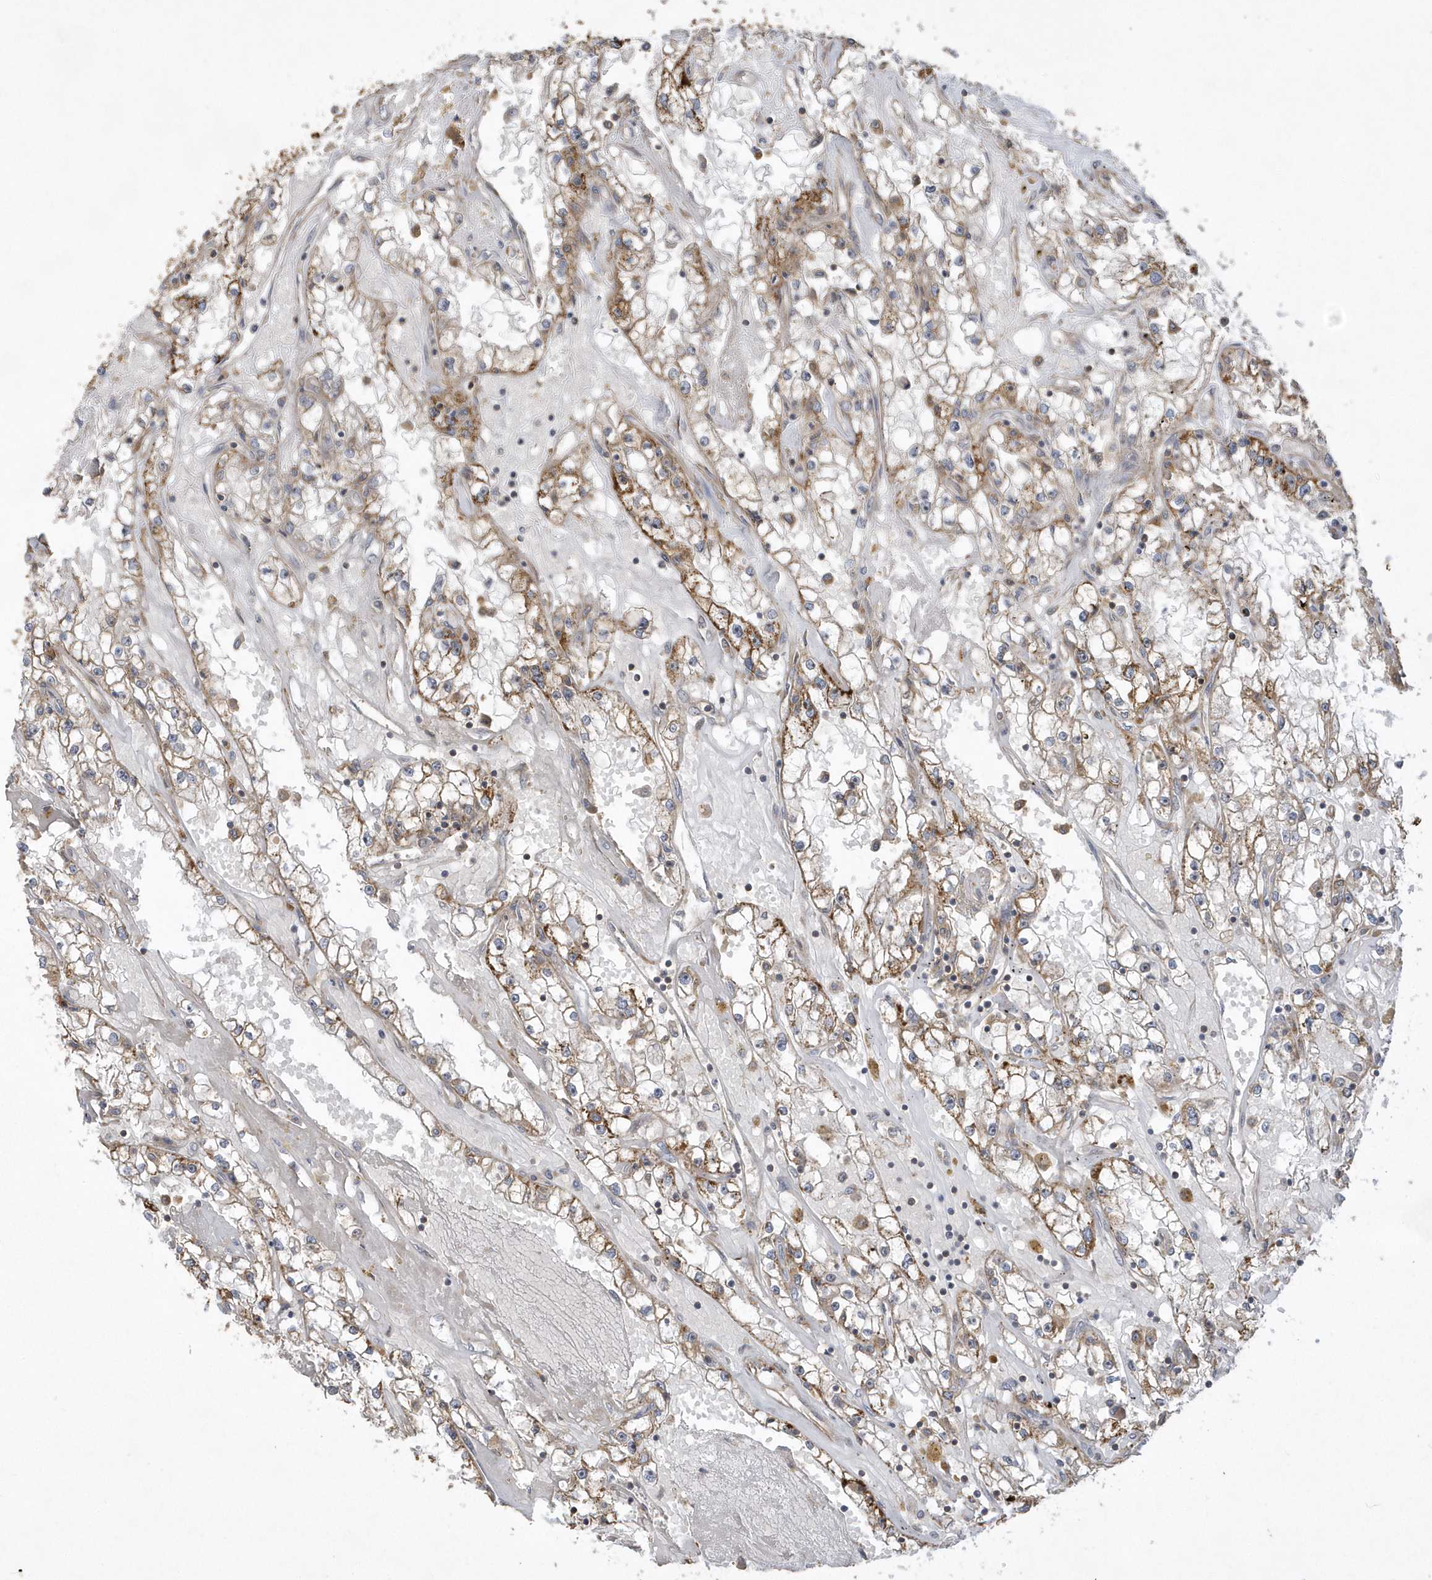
{"staining": {"intensity": "moderate", "quantity": "<25%", "location": "cytoplasmic/membranous"}, "tissue": "renal cancer", "cell_type": "Tumor cells", "image_type": "cancer", "snomed": [{"axis": "morphology", "description": "Adenocarcinoma, NOS"}, {"axis": "topography", "description": "Kidney"}], "caption": "IHC of adenocarcinoma (renal) displays low levels of moderate cytoplasmic/membranous expression in about <25% of tumor cells.", "gene": "SENP8", "patient": {"sex": "male", "age": 56}}